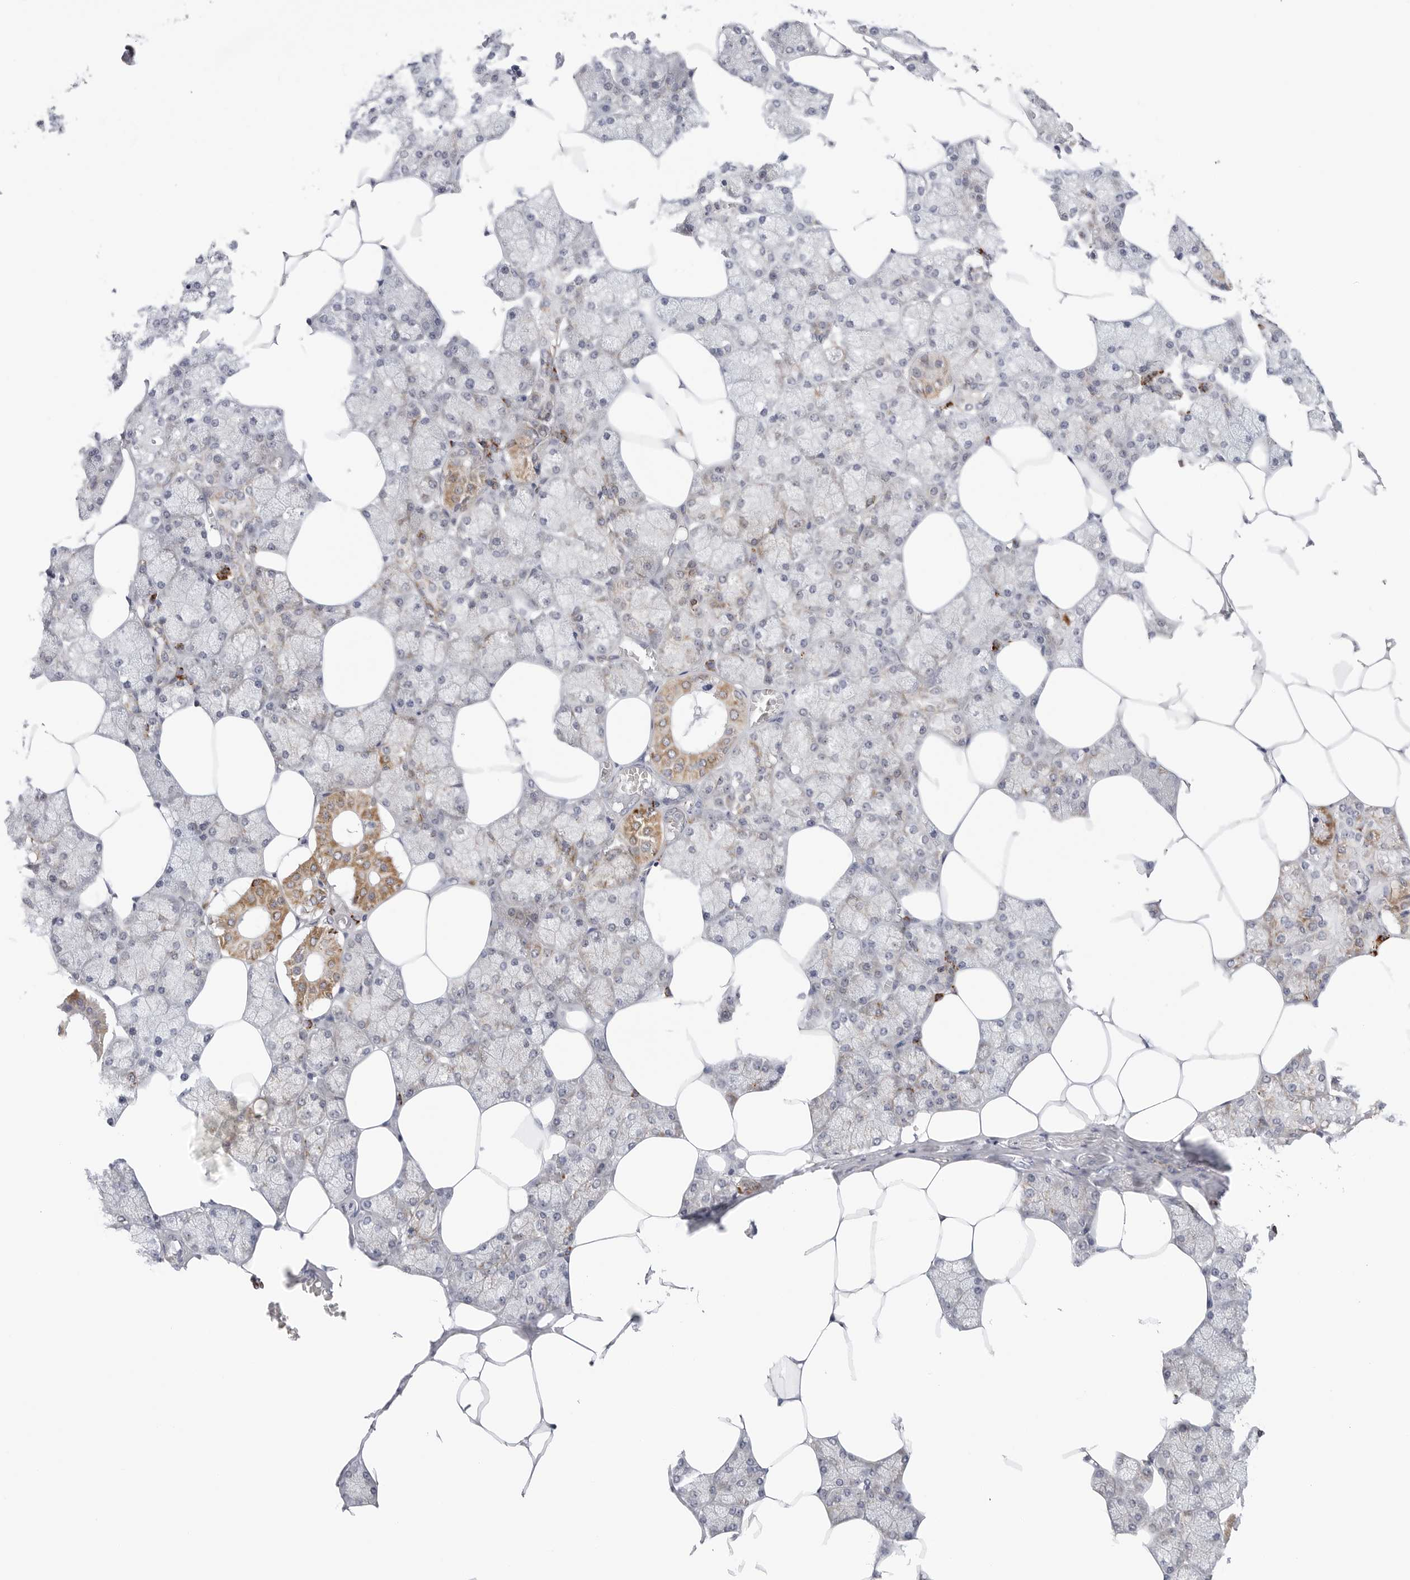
{"staining": {"intensity": "moderate", "quantity": "<25%", "location": "cytoplasmic/membranous"}, "tissue": "salivary gland", "cell_type": "Glandular cells", "image_type": "normal", "snomed": [{"axis": "morphology", "description": "Normal tissue, NOS"}, {"axis": "topography", "description": "Salivary gland"}], "caption": "Glandular cells show moderate cytoplasmic/membranous staining in about <25% of cells in unremarkable salivary gland. The protein is stained brown, and the nuclei are stained in blue (DAB IHC with brightfield microscopy, high magnification).", "gene": "ATP5IF1", "patient": {"sex": "male", "age": 62}}